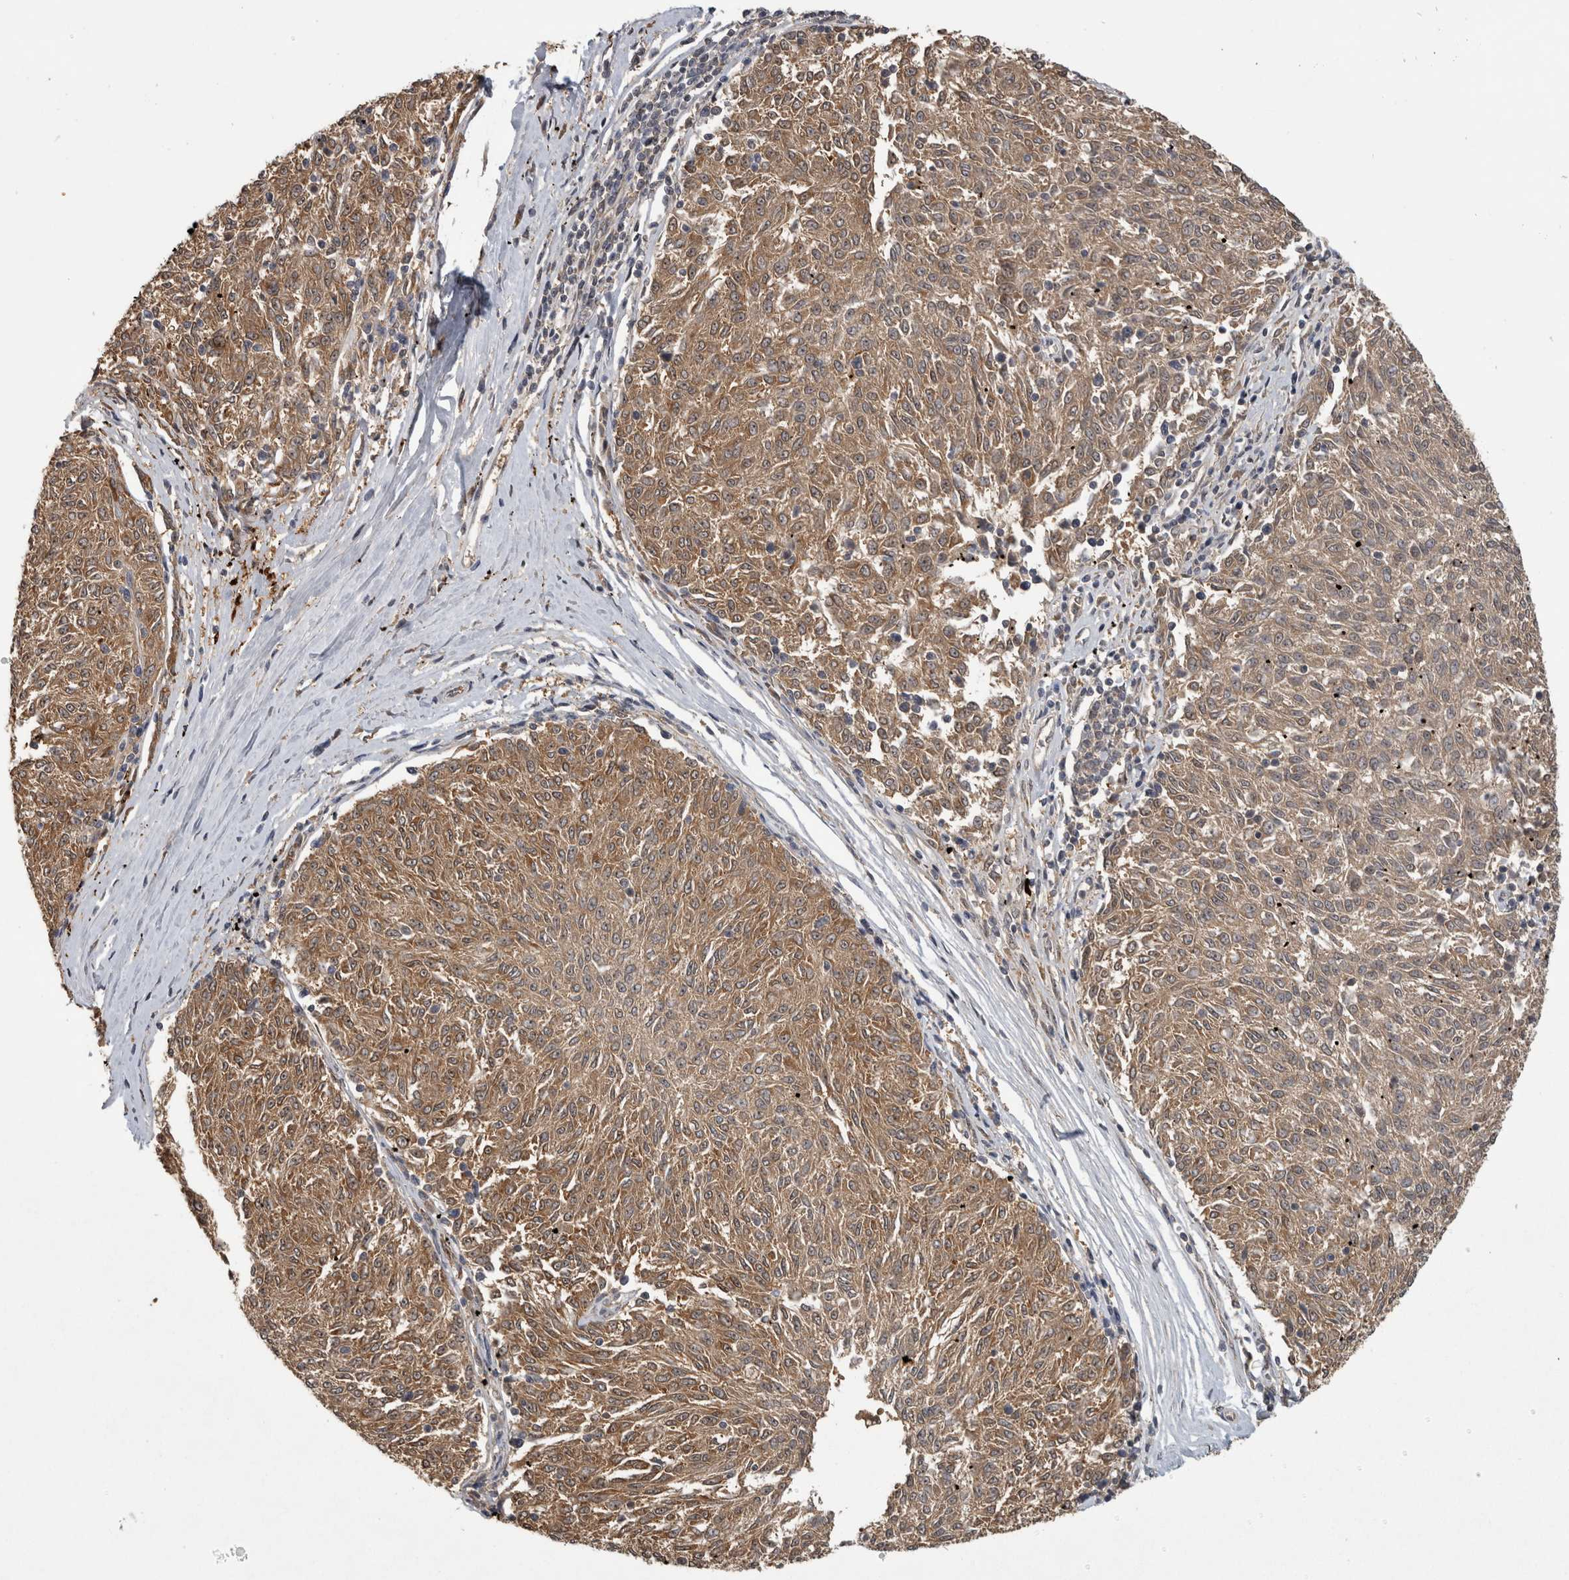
{"staining": {"intensity": "moderate", "quantity": ">75%", "location": "cytoplasmic/membranous"}, "tissue": "melanoma", "cell_type": "Tumor cells", "image_type": "cancer", "snomed": [{"axis": "morphology", "description": "Malignant melanoma, NOS"}, {"axis": "topography", "description": "Skin"}], "caption": "Malignant melanoma was stained to show a protein in brown. There is medium levels of moderate cytoplasmic/membranous expression in about >75% of tumor cells. The staining was performed using DAB to visualize the protein expression in brown, while the nuclei were stained in blue with hematoxylin (Magnification: 20x).", "gene": "ATXN2", "patient": {"sex": "female", "age": 72}}